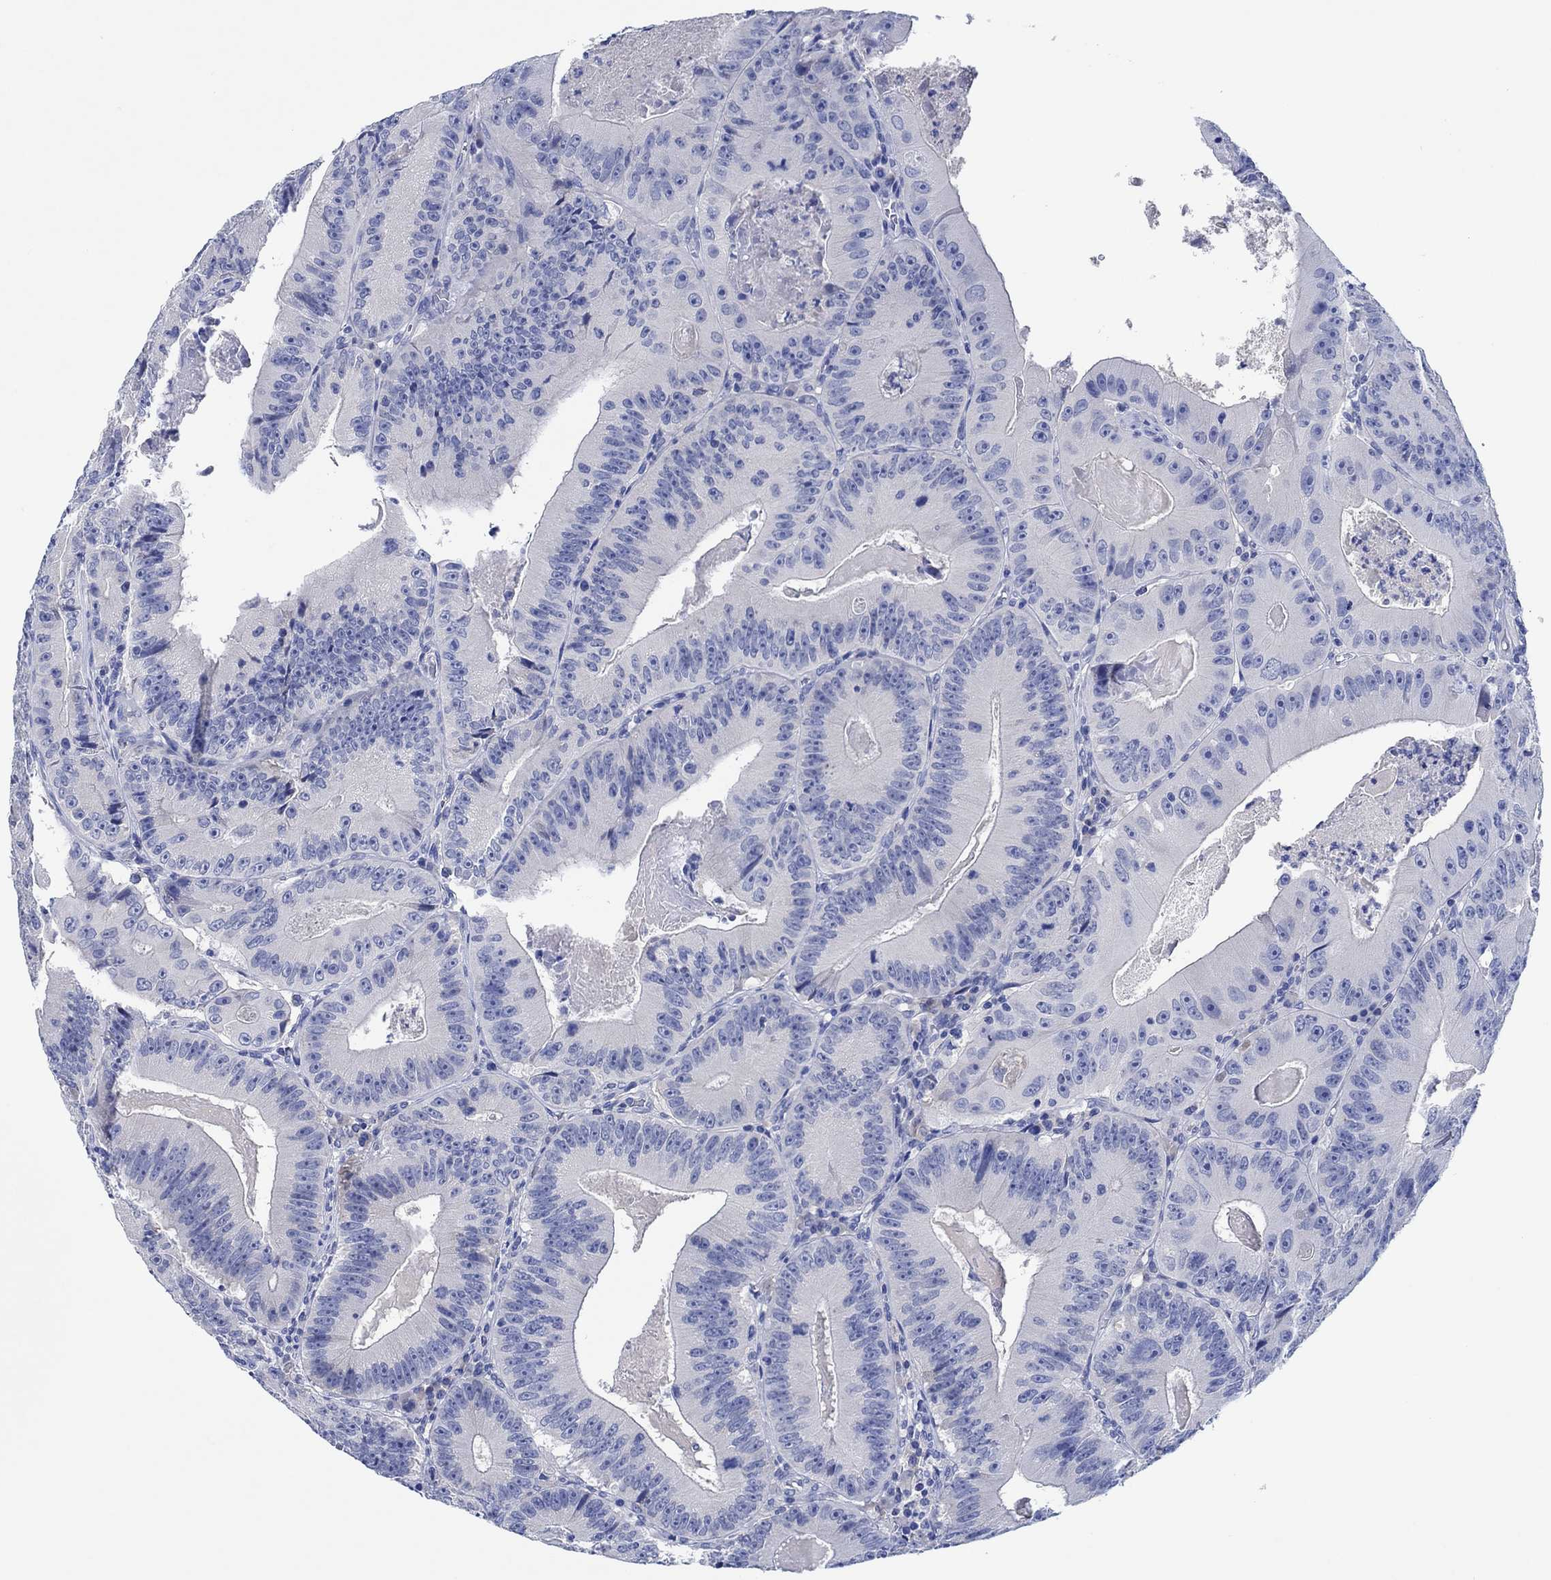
{"staining": {"intensity": "negative", "quantity": "none", "location": "none"}, "tissue": "colorectal cancer", "cell_type": "Tumor cells", "image_type": "cancer", "snomed": [{"axis": "morphology", "description": "Adenocarcinoma, NOS"}, {"axis": "topography", "description": "Colon"}], "caption": "Adenocarcinoma (colorectal) was stained to show a protein in brown. There is no significant expression in tumor cells.", "gene": "CPNE6", "patient": {"sex": "female", "age": 86}}